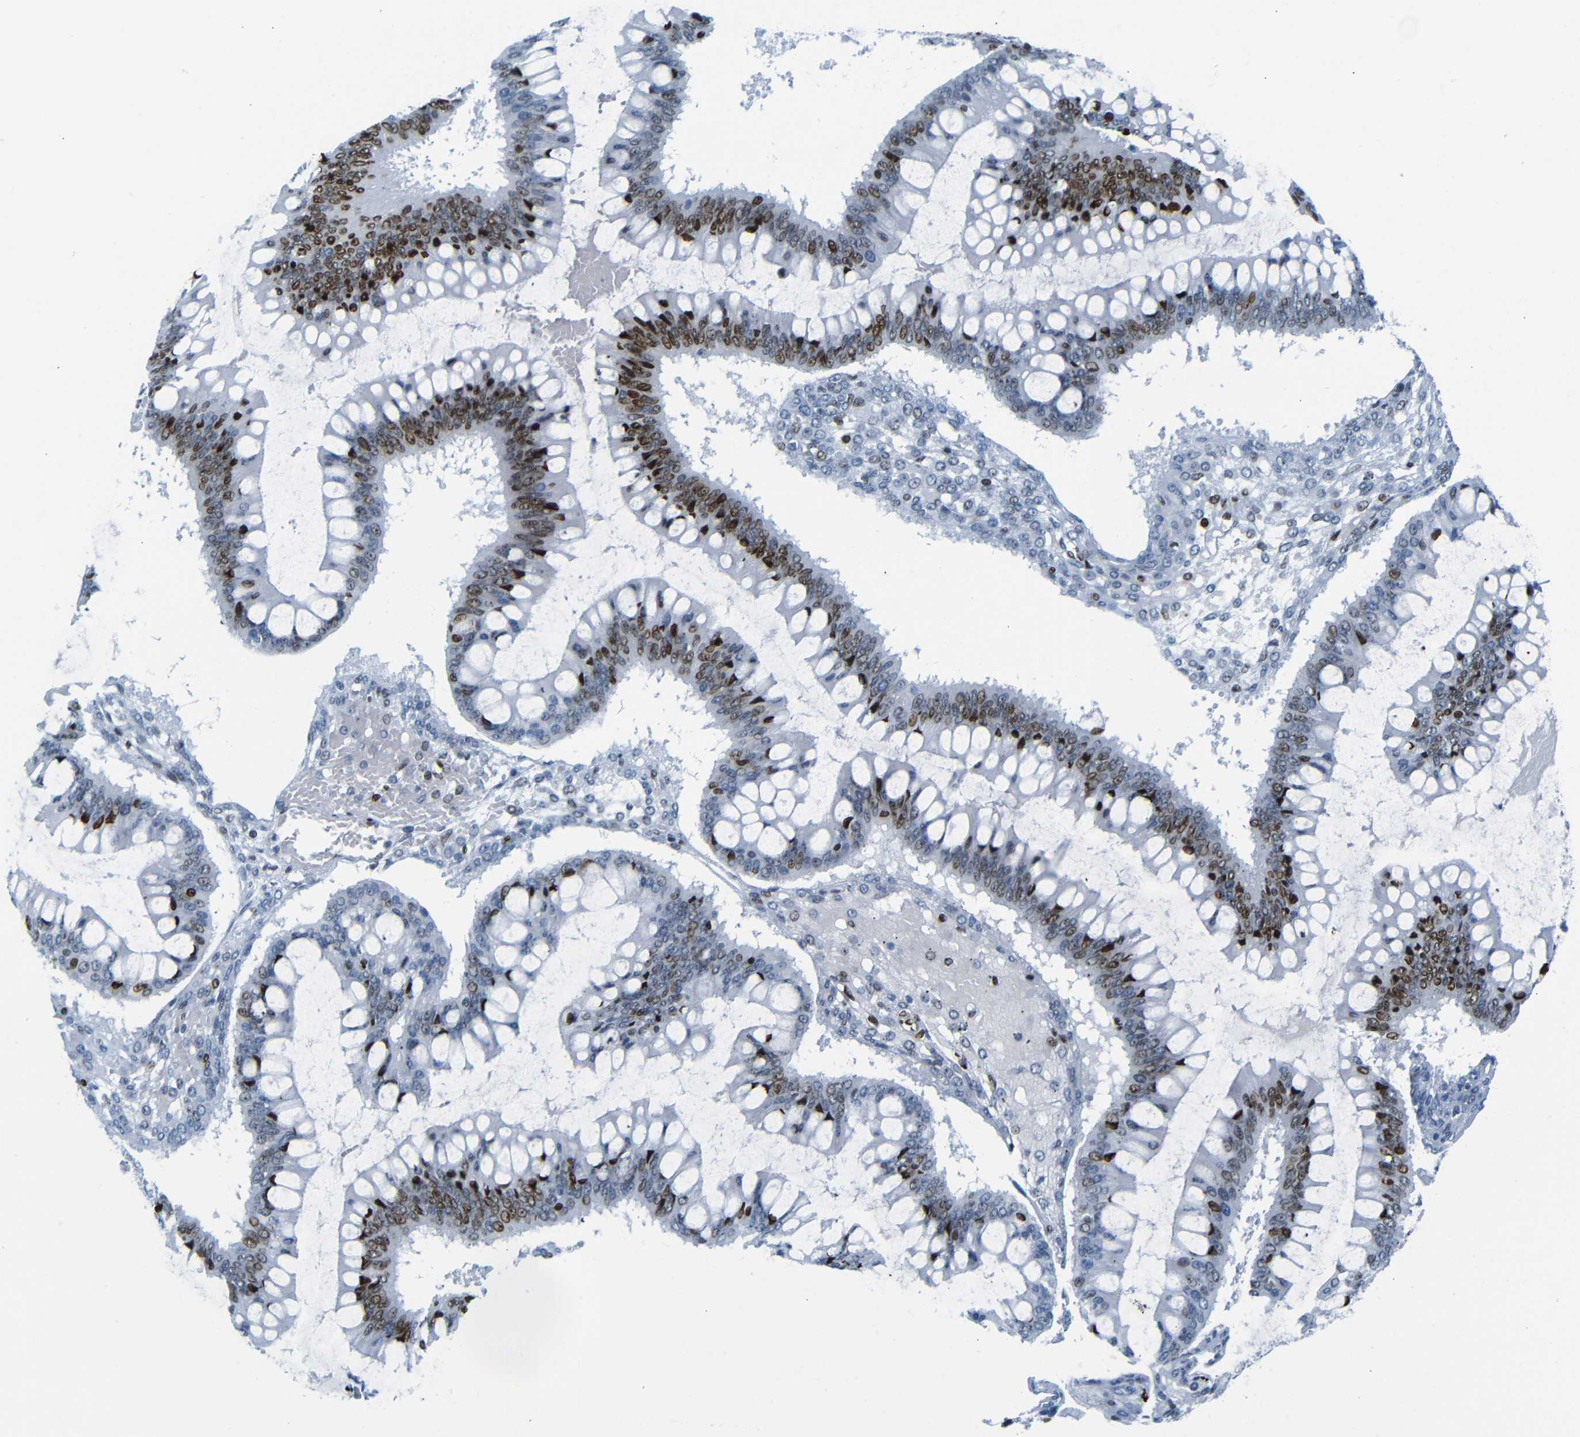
{"staining": {"intensity": "strong", "quantity": ">75%", "location": "nuclear"}, "tissue": "ovarian cancer", "cell_type": "Tumor cells", "image_type": "cancer", "snomed": [{"axis": "morphology", "description": "Cystadenocarcinoma, mucinous, NOS"}, {"axis": "topography", "description": "Ovary"}], "caption": "IHC micrograph of neoplastic tissue: human mucinous cystadenocarcinoma (ovarian) stained using immunohistochemistry (IHC) exhibits high levels of strong protein expression localized specifically in the nuclear of tumor cells, appearing as a nuclear brown color.", "gene": "NPIPB15", "patient": {"sex": "female", "age": 73}}